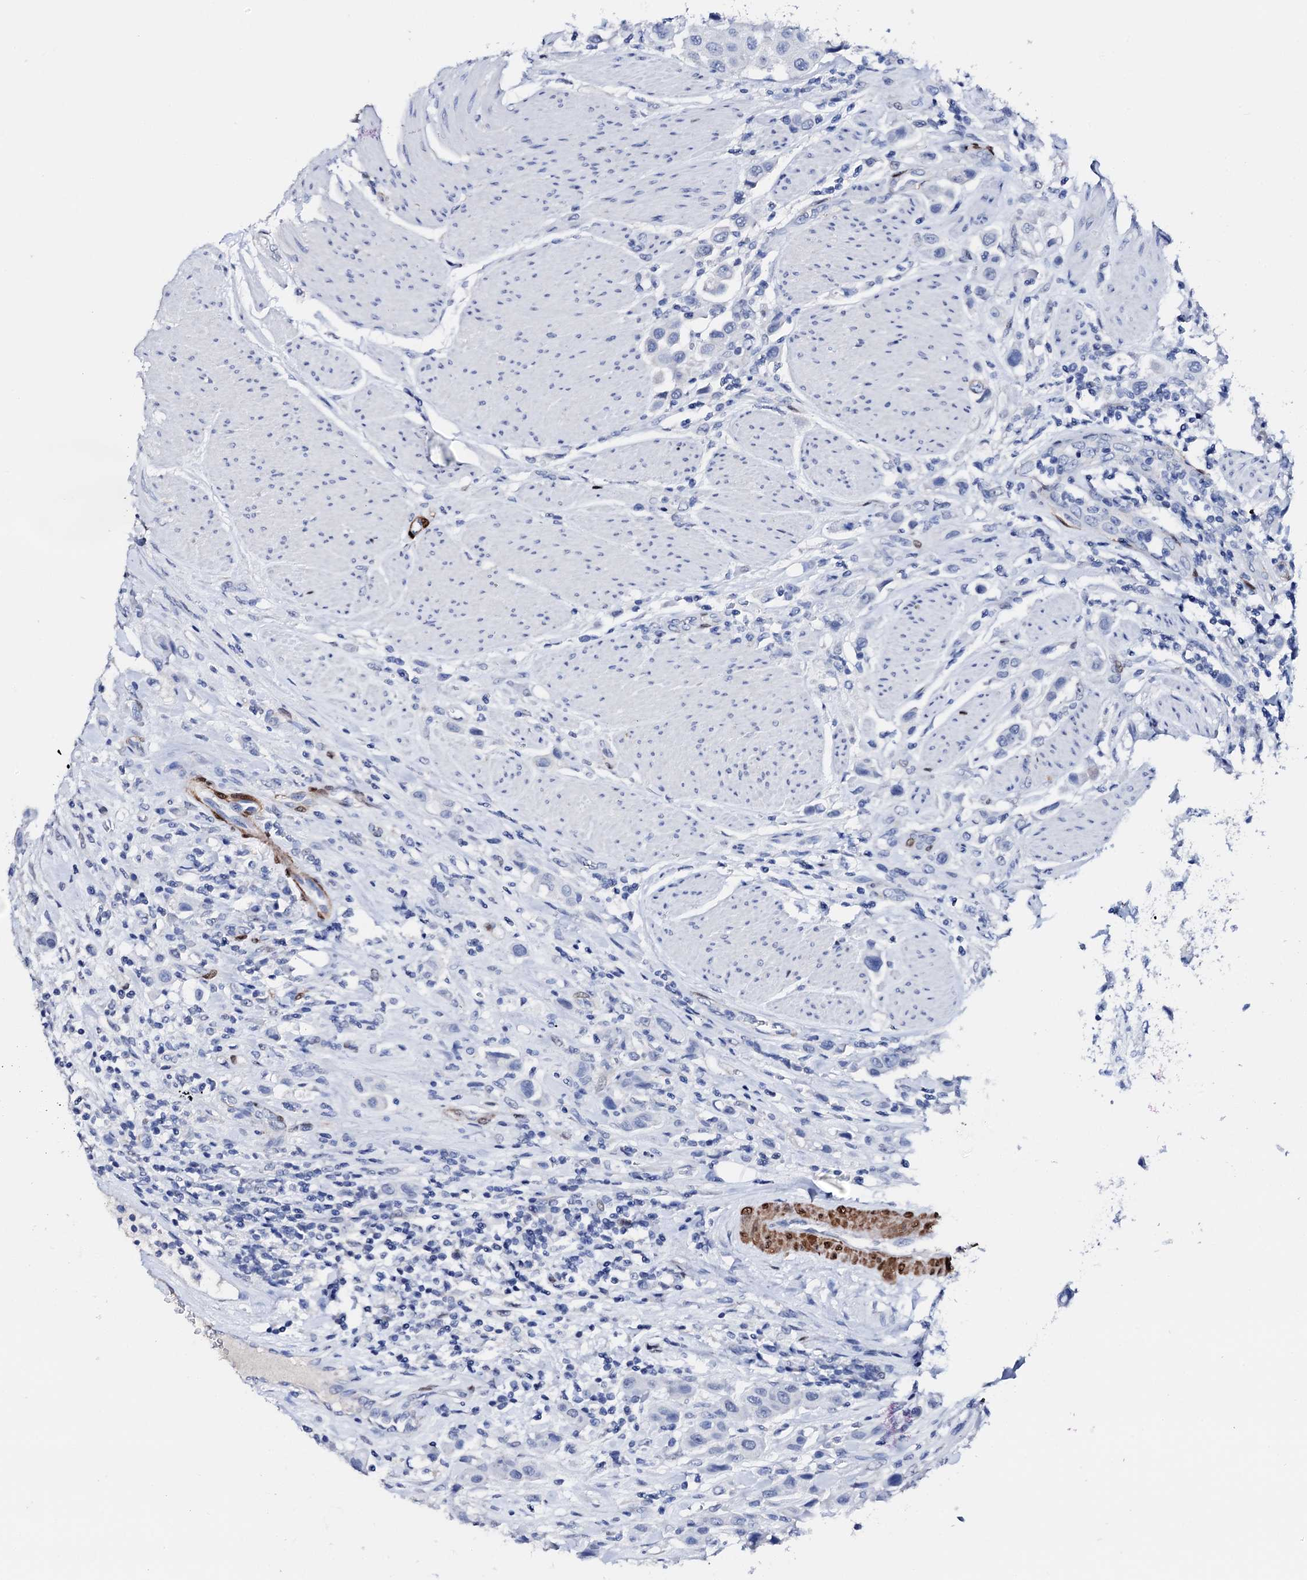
{"staining": {"intensity": "negative", "quantity": "none", "location": "none"}, "tissue": "urothelial cancer", "cell_type": "Tumor cells", "image_type": "cancer", "snomed": [{"axis": "morphology", "description": "Urothelial carcinoma, High grade"}, {"axis": "topography", "description": "Urinary bladder"}], "caption": "DAB immunohistochemical staining of human high-grade urothelial carcinoma demonstrates no significant expression in tumor cells.", "gene": "NRIP2", "patient": {"sex": "male", "age": 50}}